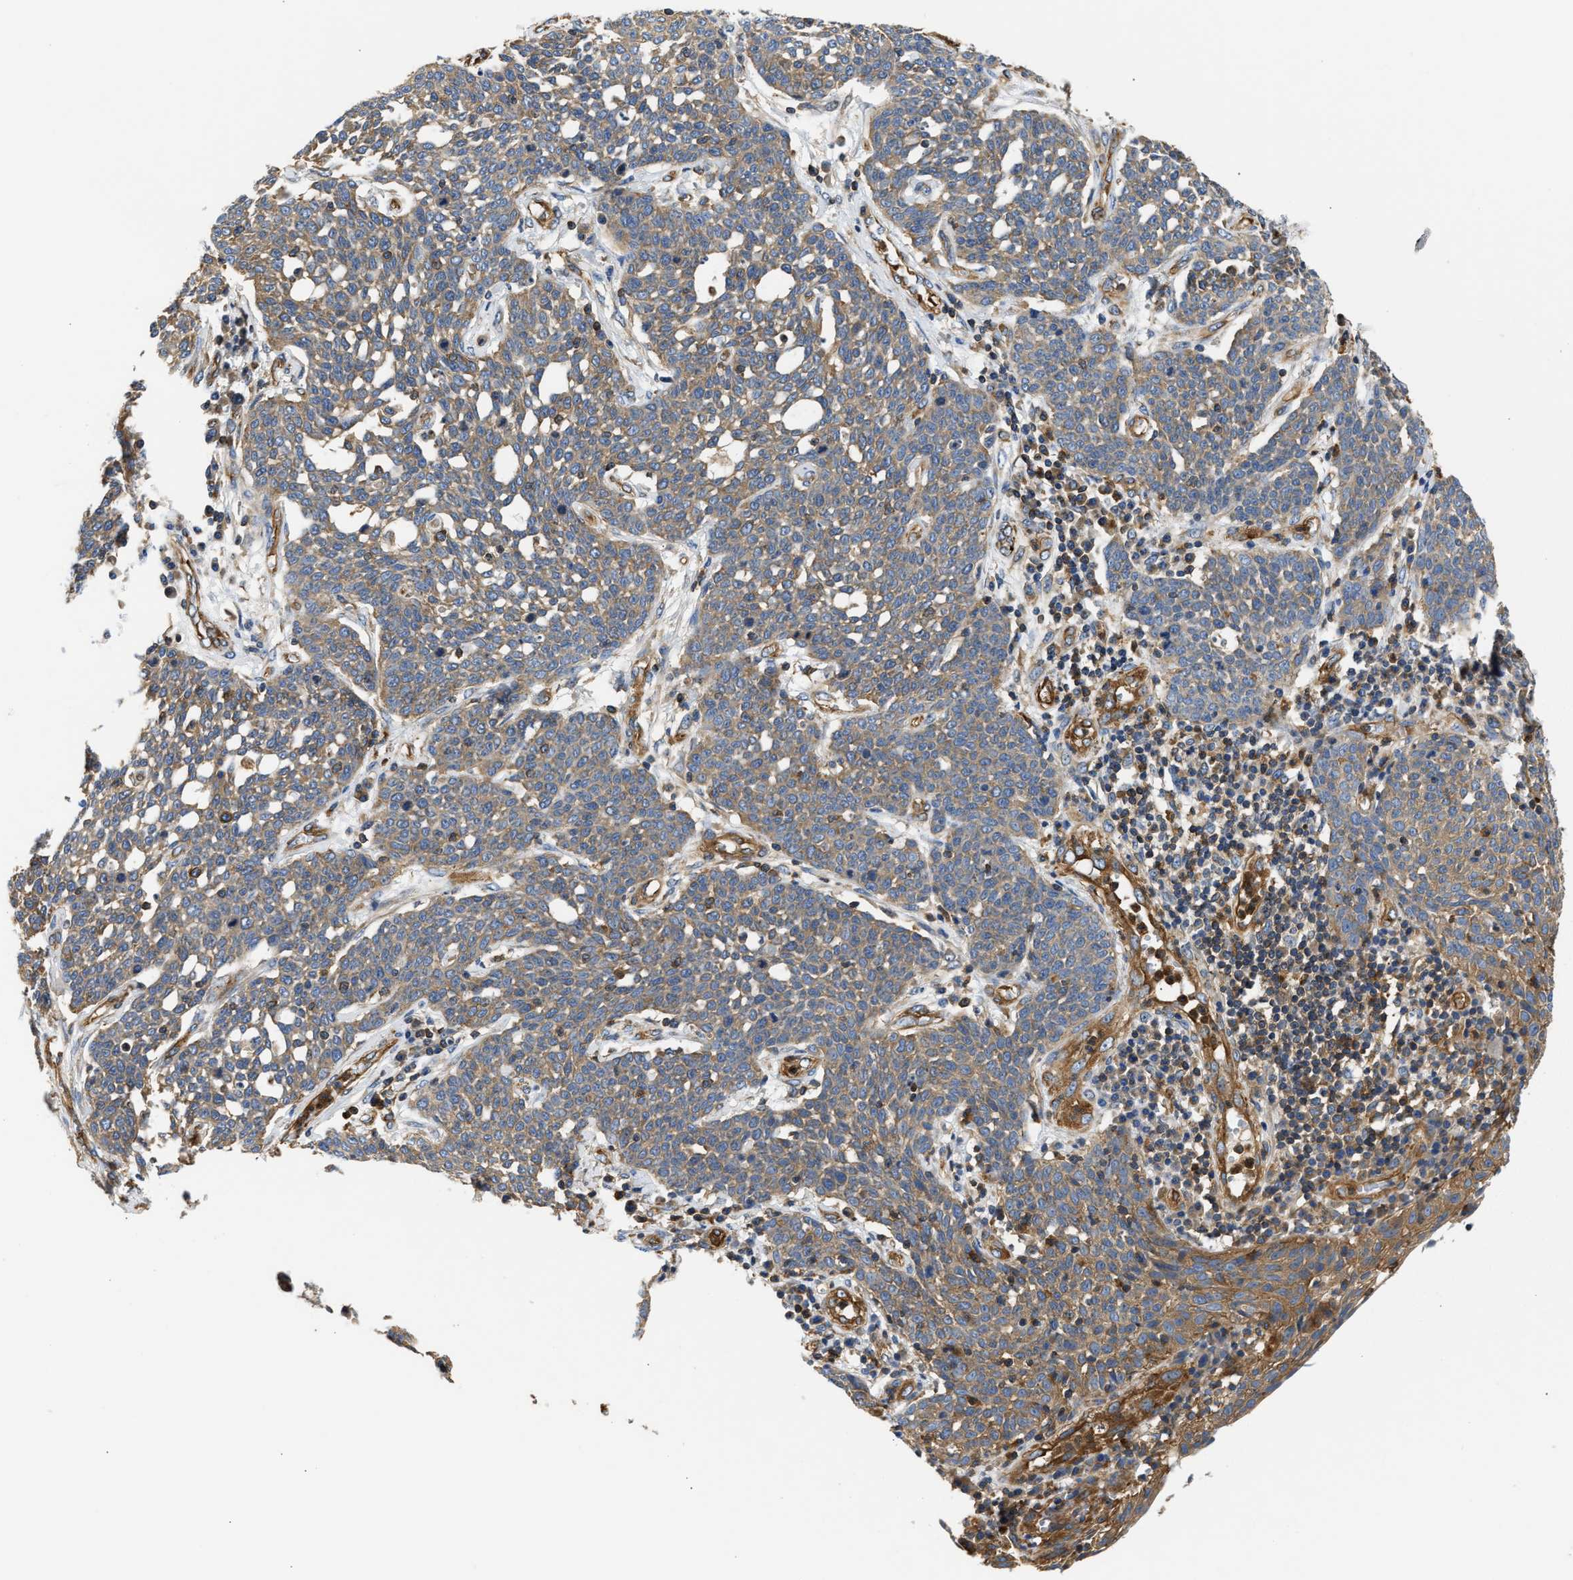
{"staining": {"intensity": "moderate", "quantity": "25%-75%", "location": "cytoplasmic/membranous"}, "tissue": "cervical cancer", "cell_type": "Tumor cells", "image_type": "cancer", "snomed": [{"axis": "morphology", "description": "Squamous cell carcinoma, NOS"}, {"axis": "topography", "description": "Cervix"}], "caption": "Squamous cell carcinoma (cervical) stained for a protein (brown) shows moderate cytoplasmic/membranous positive positivity in about 25%-75% of tumor cells.", "gene": "SAMD9L", "patient": {"sex": "female", "age": 34}}